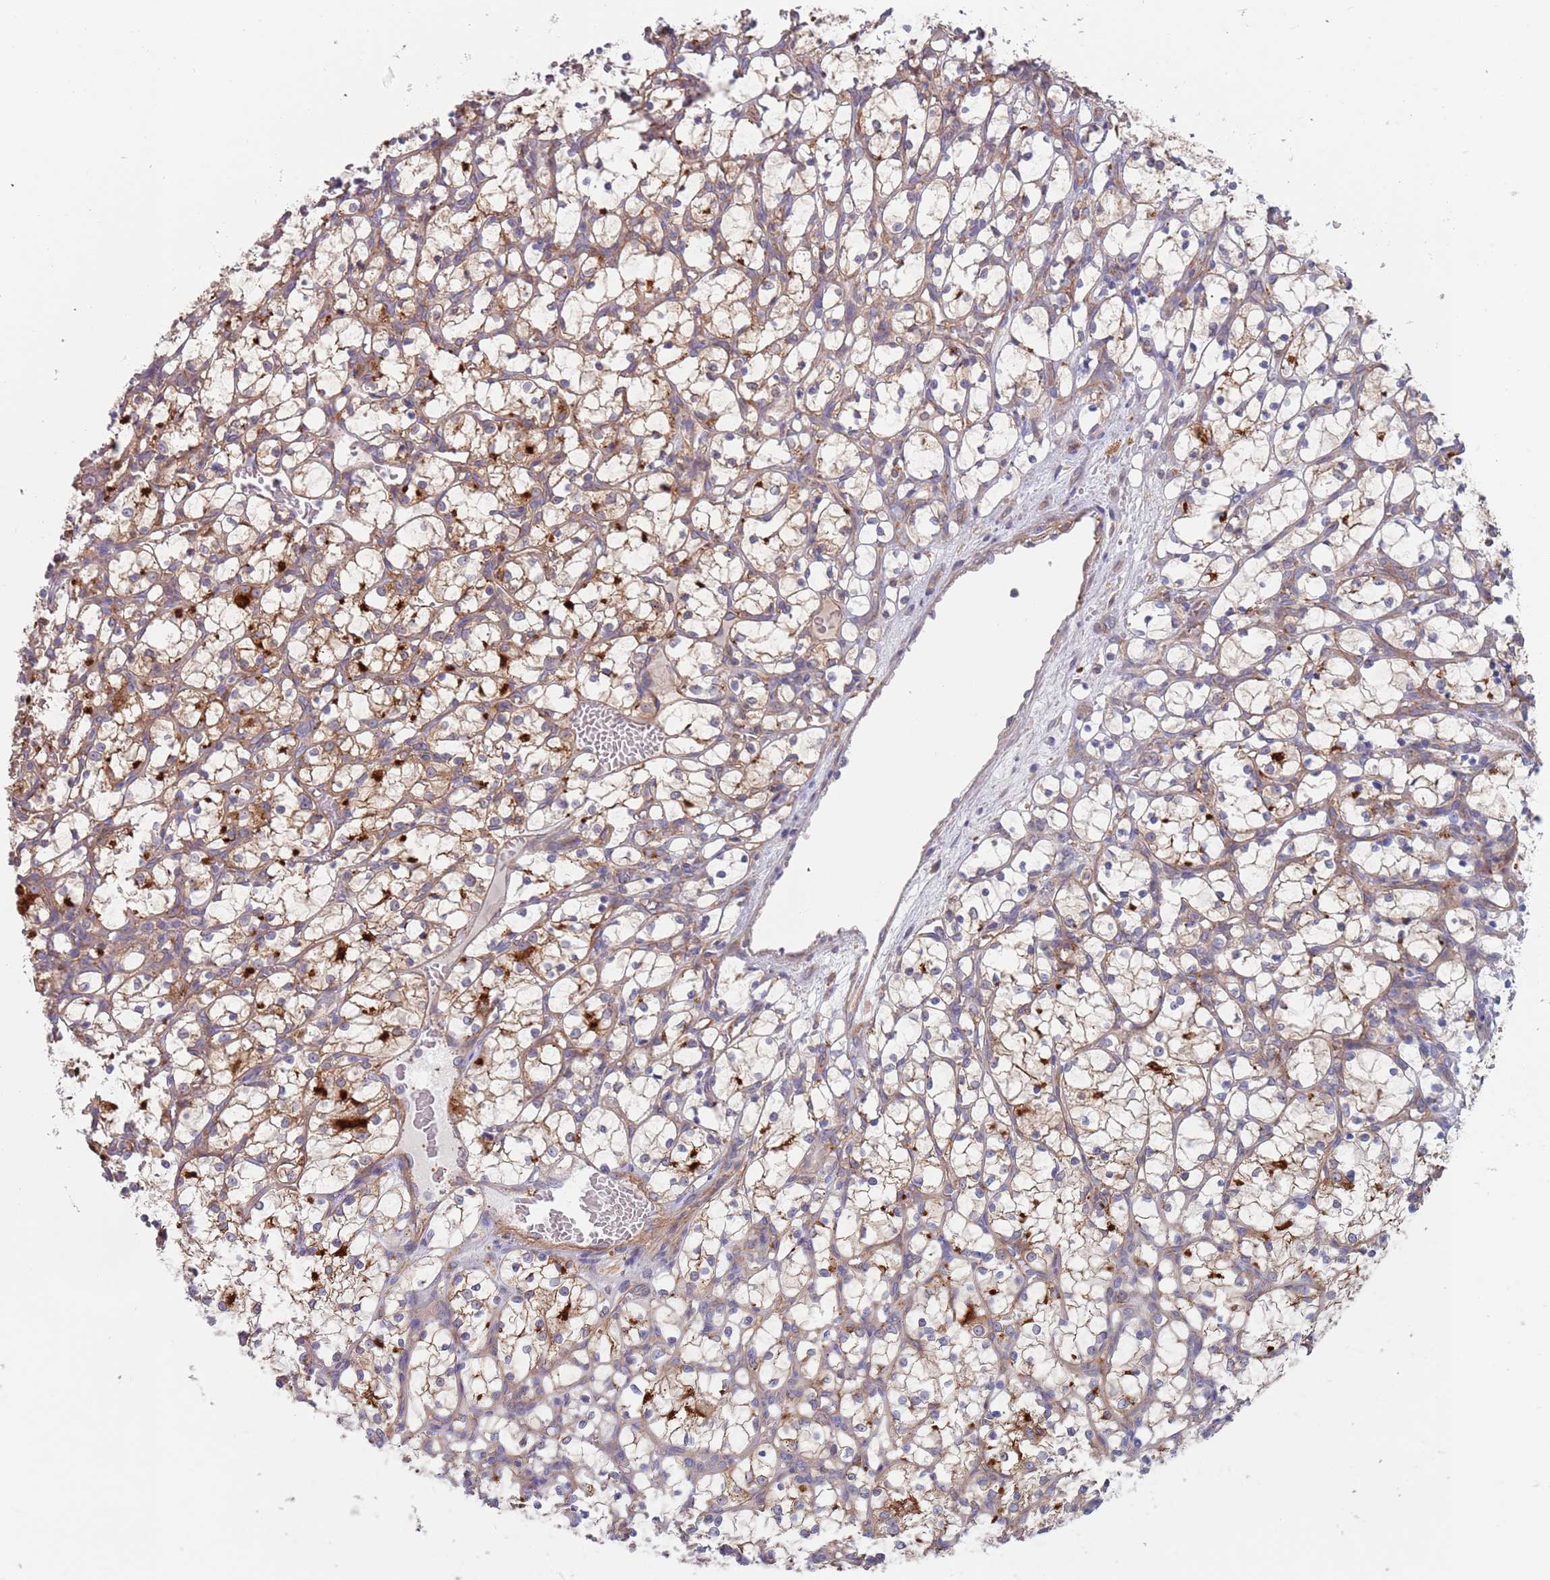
{"staining": {"intensity": "weak", "quantity": ">75%", "location": "cytoplasmic/membranous"}, "tissue": "renal cancer", "cell_type": "Tumor cells", "image_type": "cancer", "snomed": [{"axis": "morphology", "description": "Adenocarcinoma, NOS"}, {"axis": "topography", "description": "Kidney"}], "caption": "A brown stain highlights weak cytoplasmic/membranous staining of a protein in human renal cancer tumor cells.", "gene": "APPL2", "patient": {"sex": "female", "age": 69}}